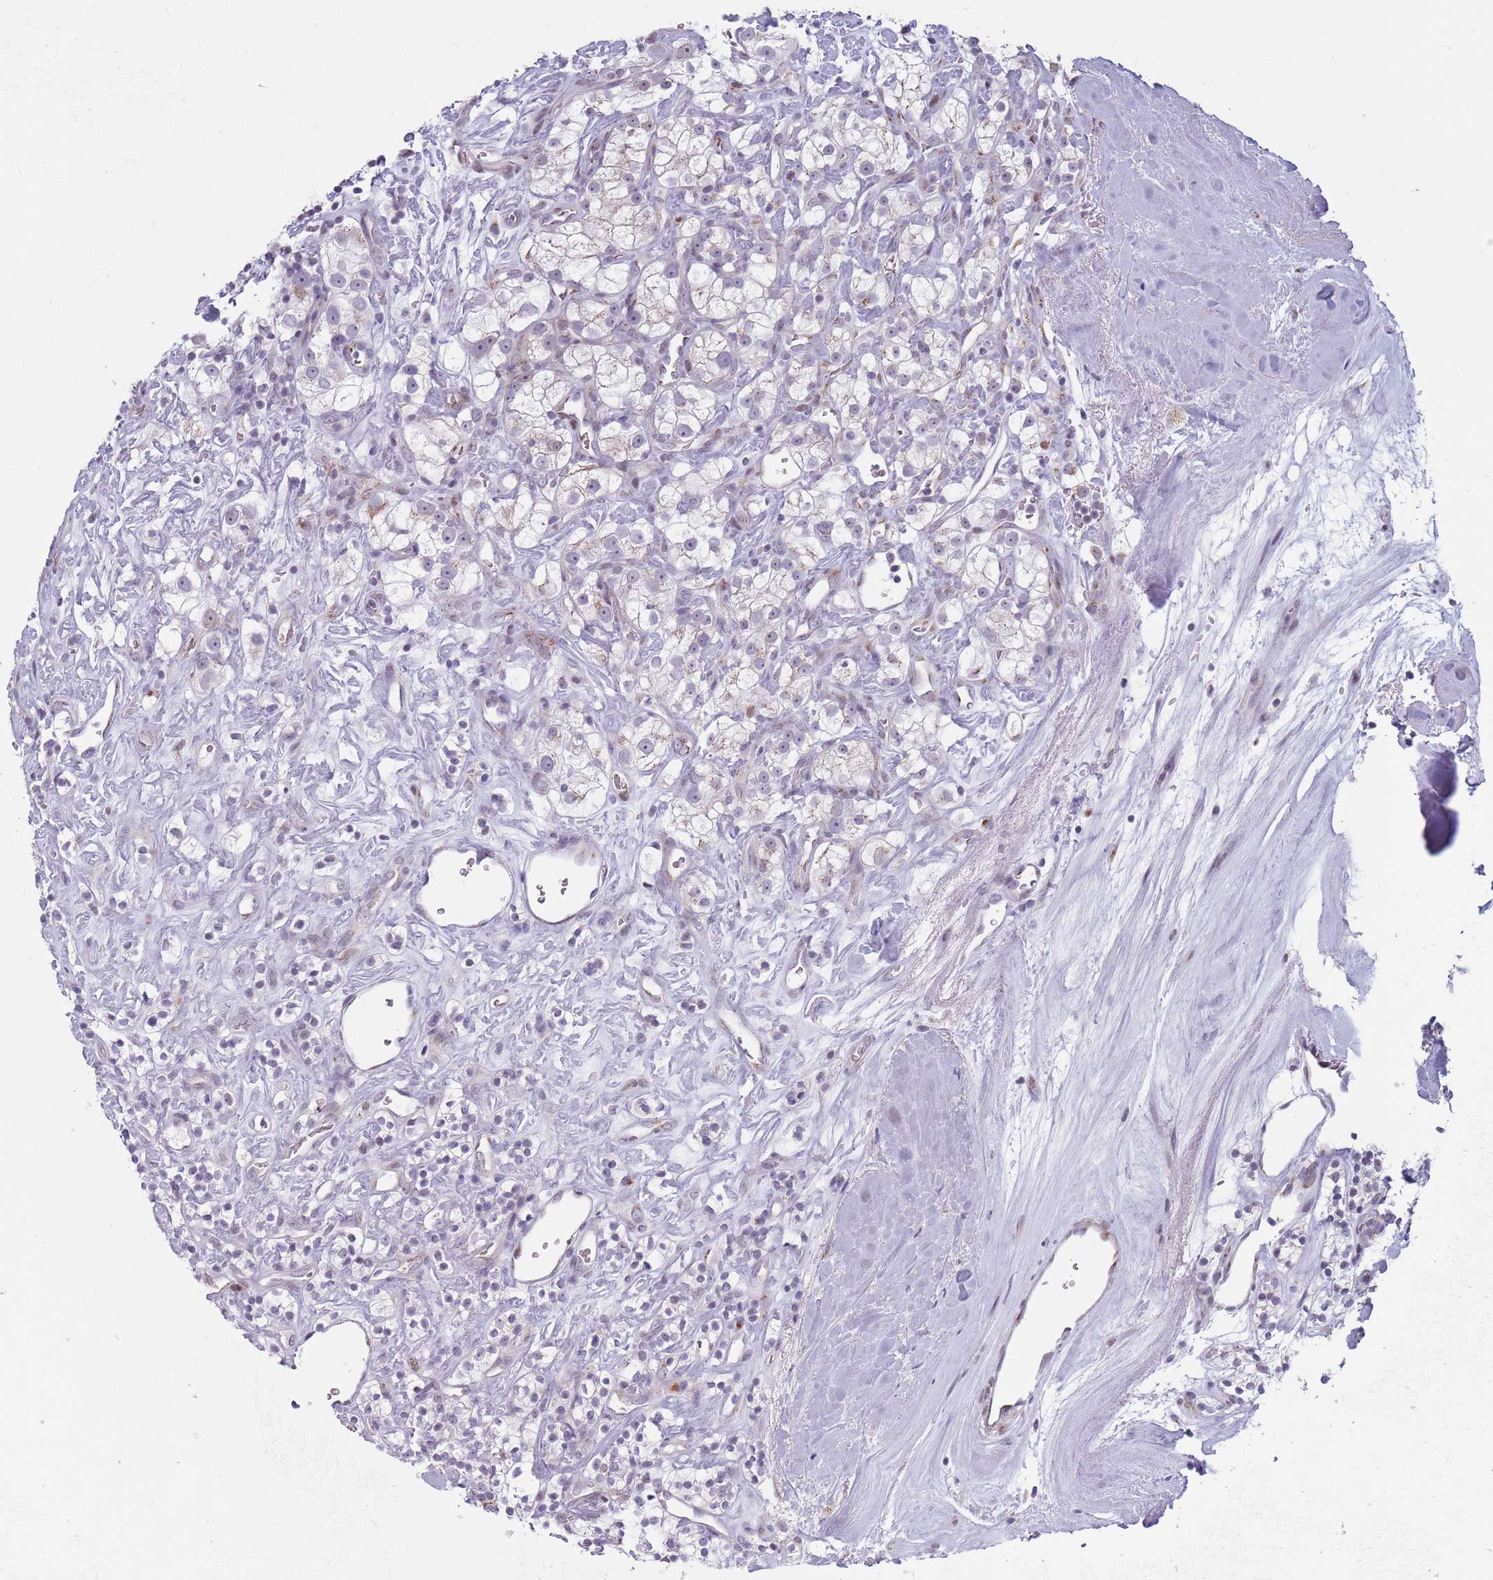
{"staining": {"intensity": "weak", "quantity": "<25%", "location": "cytoplasmic/membranous"}, "tissue": "renal cancer", "cell_type": "Tumor cells", "image_type": "cancer", "snomed": [{"axis": "morphology", "description": "Adenocarcinoma, NOS"}, {"axis": "topography", "description": "Kidney"}], "caption": "This micrograph is of renal adenocarcinoma stained with immunohistochemistry to label a protein in brown with the nuclei are counter-stained blue. There is no positivity in tumor cells.", "gene": "ZKSCAN2", "patient": {"sex": "male", "age": 77}}